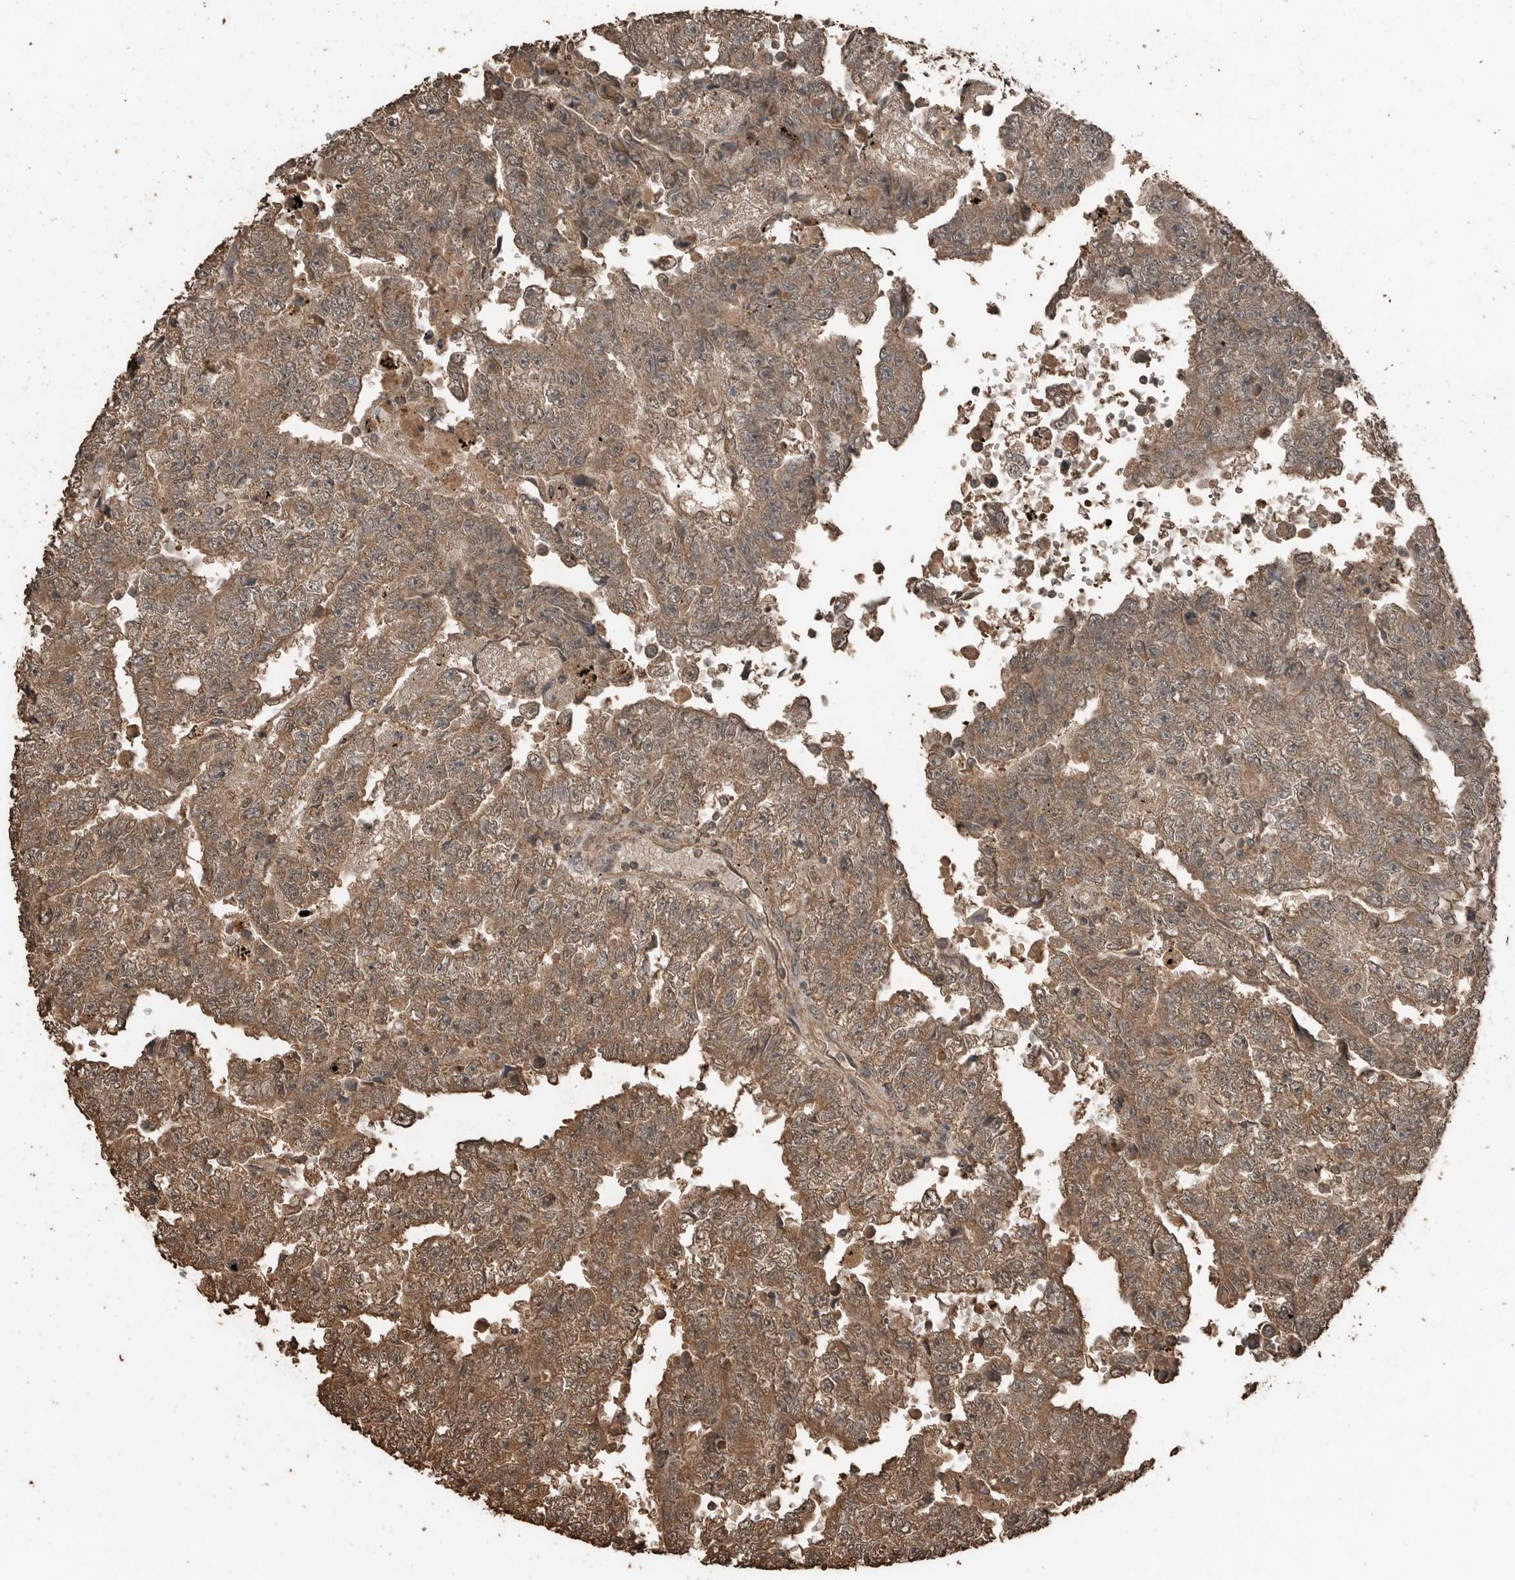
{"staining": {"intensity": "moderate", "quantity": ">75%", "location": "cytoplasmic/membranous"}, "tissue": "testis cancer", "cell_type": "Tumor cells", "image_type": "cancer", "snomed": [{"axis": "morphology", "description": "Carcinoma, Embryonal, NOS"}, {"axis": "topography", "description": "Testis"}], "caption": "Testis cancer tissue reveals moderate cytoplasmic/membranous staining in about >75% of tumor cells", "gene": "BLZF1", "patient": {"sex": "male", "age": 25}}